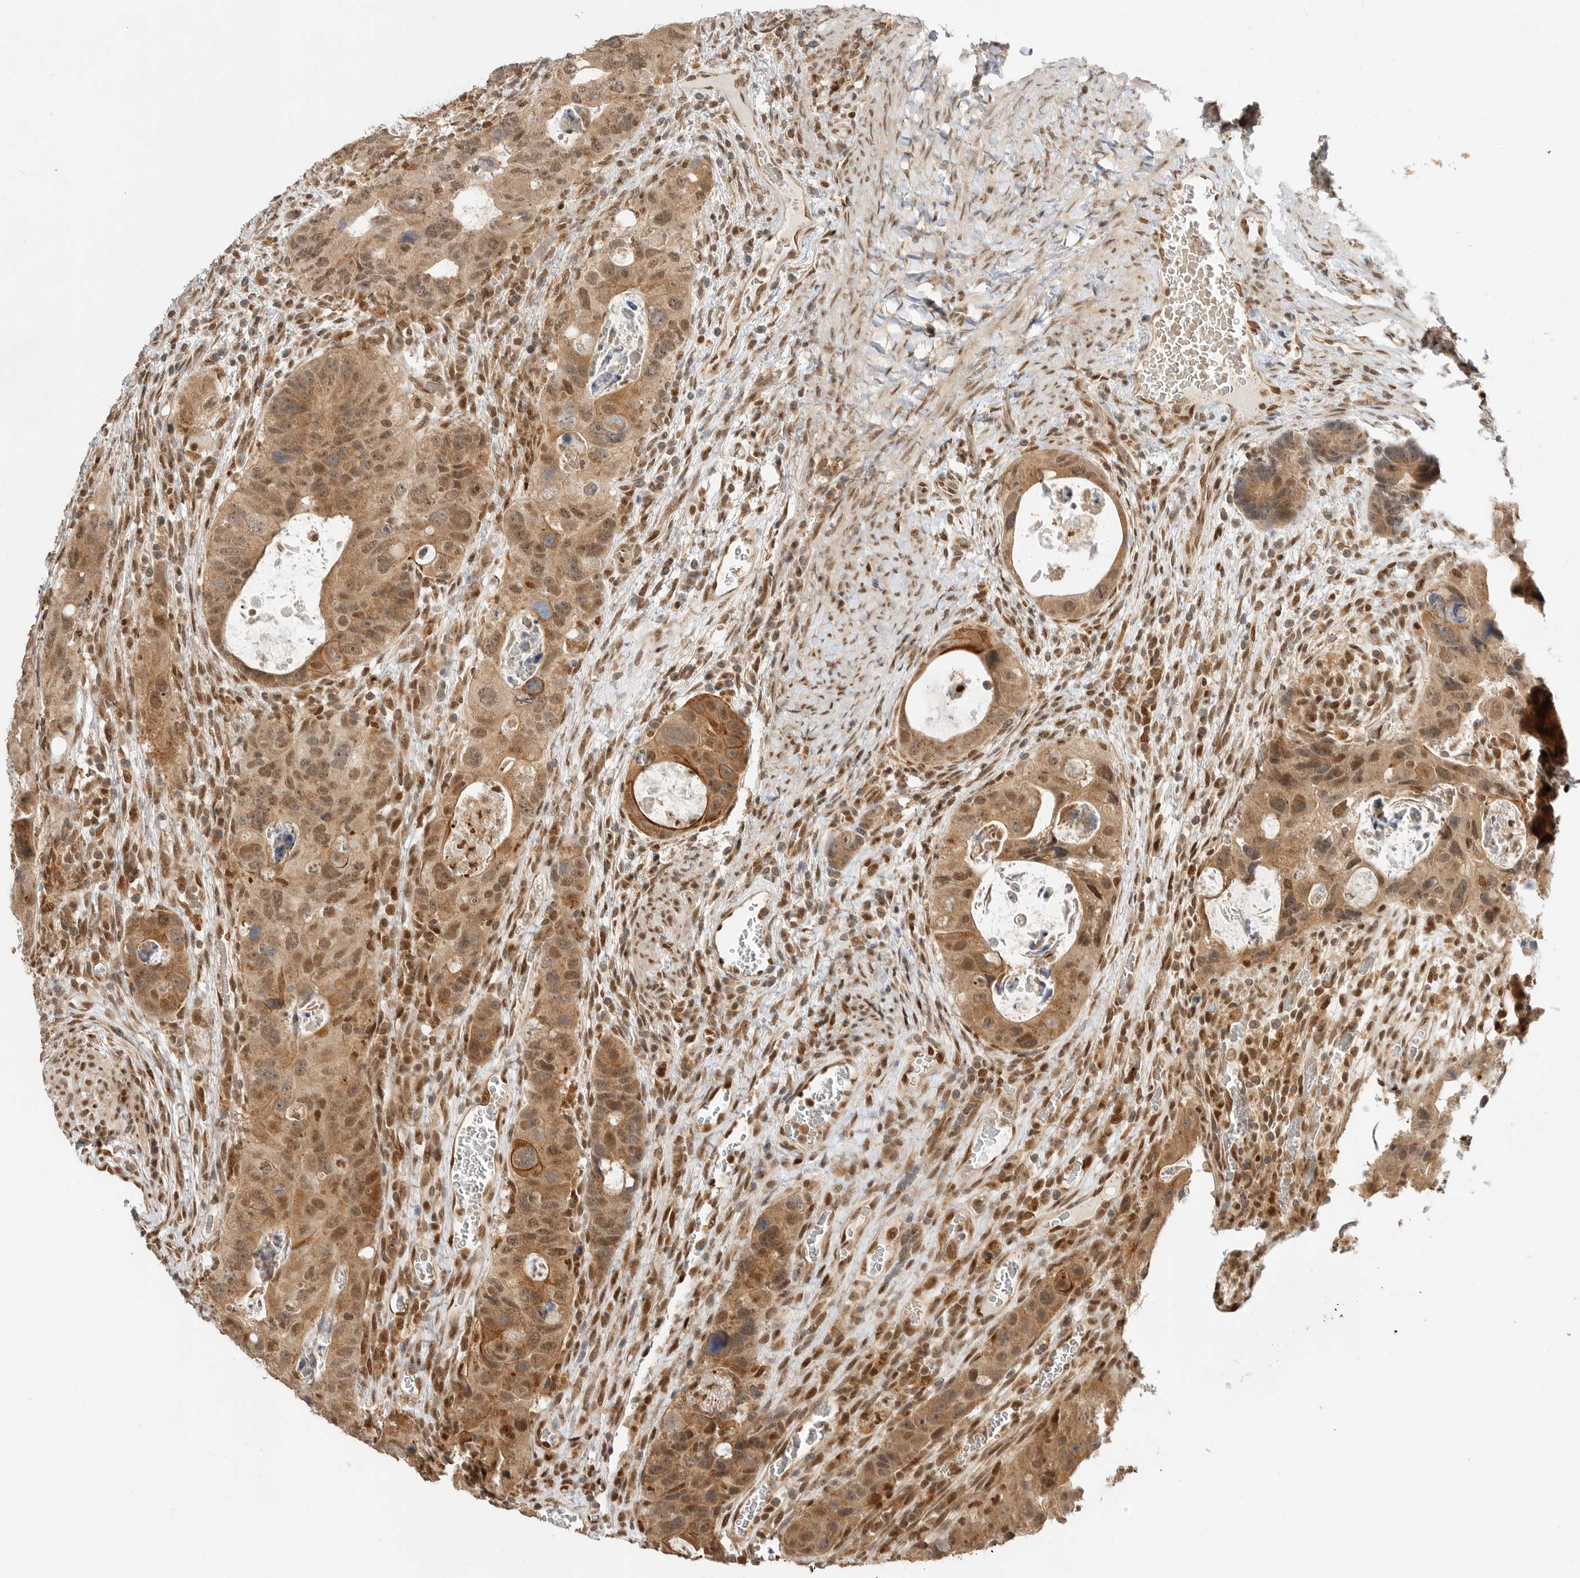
{"staining": {"intensity": "moderate", "quantity": ">75%", "location": "cytoplasmic/membranous,nuclear"}, "tissue": "colorectal cancer", "cell_type": "Tumor cells", "image_type": "cancer", "snomed": [{"axis": "morphology", "description": "Adenocarcinoma, NOS"}, {"axis": "topography", "description": "Rectum"}], "caption": "This image displays immunohistochemistry staining of colorectal adenocarcinoma, with medium moderate cytoplasmic/membranous and nuclear staining in about >75% of tumor cells.", "gene": "ALKAL1", "patient": {"sex": "male", "age": 59}}